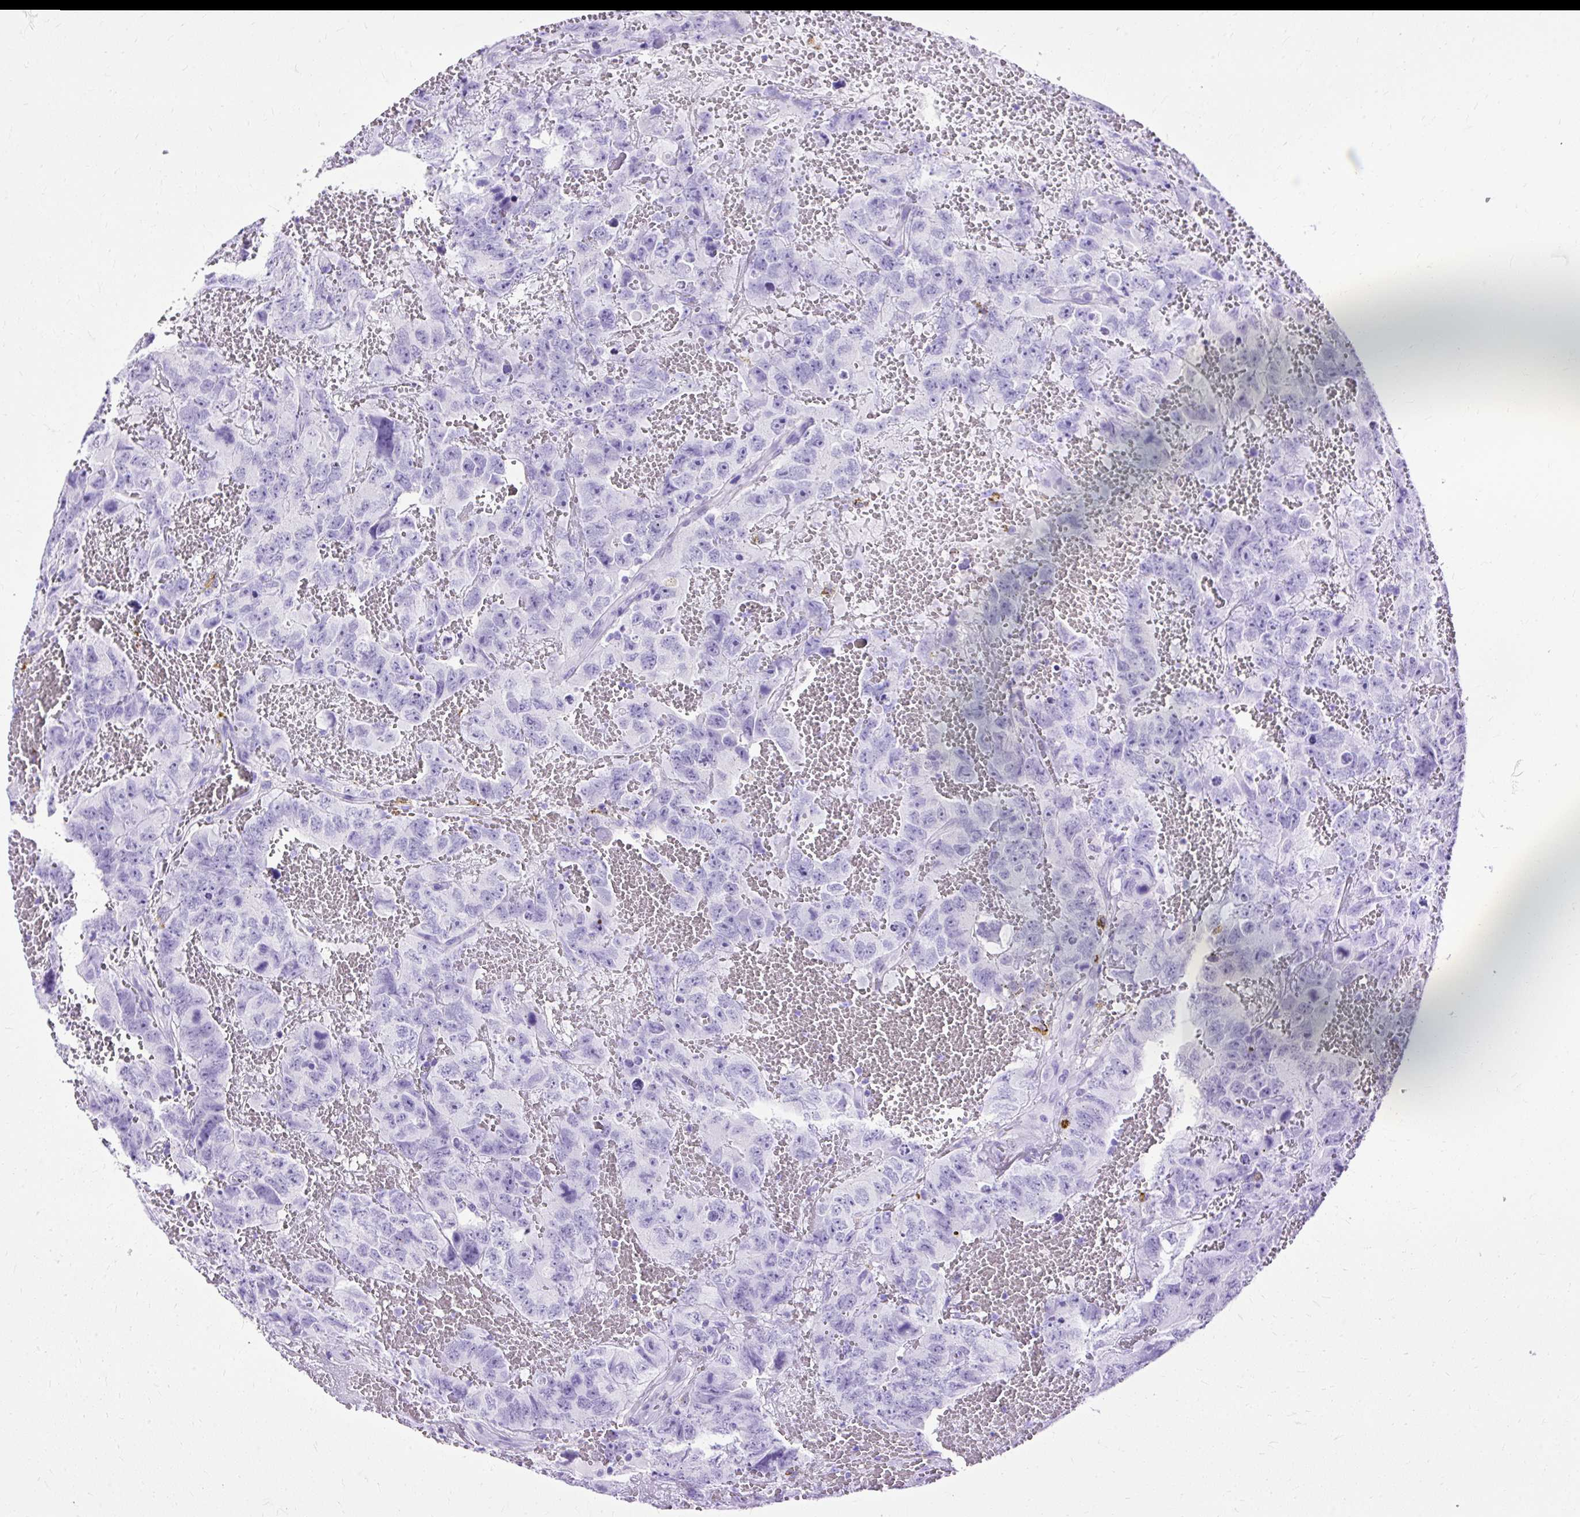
{"staining": {"intensity": "negative", "quantity": "none", "location": "none"}, "tissue": "testis cancer", "cell_type": "Tumor cells", "image_type": "cancer", "snomed": [{"axis": "morphology", "description": "Carcinoma, Embryonal, NOS"}, {"axis": "topography", "description": "Testis"}], "caption": "Embryonal carcinoma (testis) was stained to show a protein in brown. There is no significant staining in tumor cells. The staining is performed using DAB (3,3'-diaminobenzidine) brown chromogen with nuclei counter-stained in using hematoxylin.", "gene": "SLC8A2", "patient": {"sex": "male", "age": 45}}